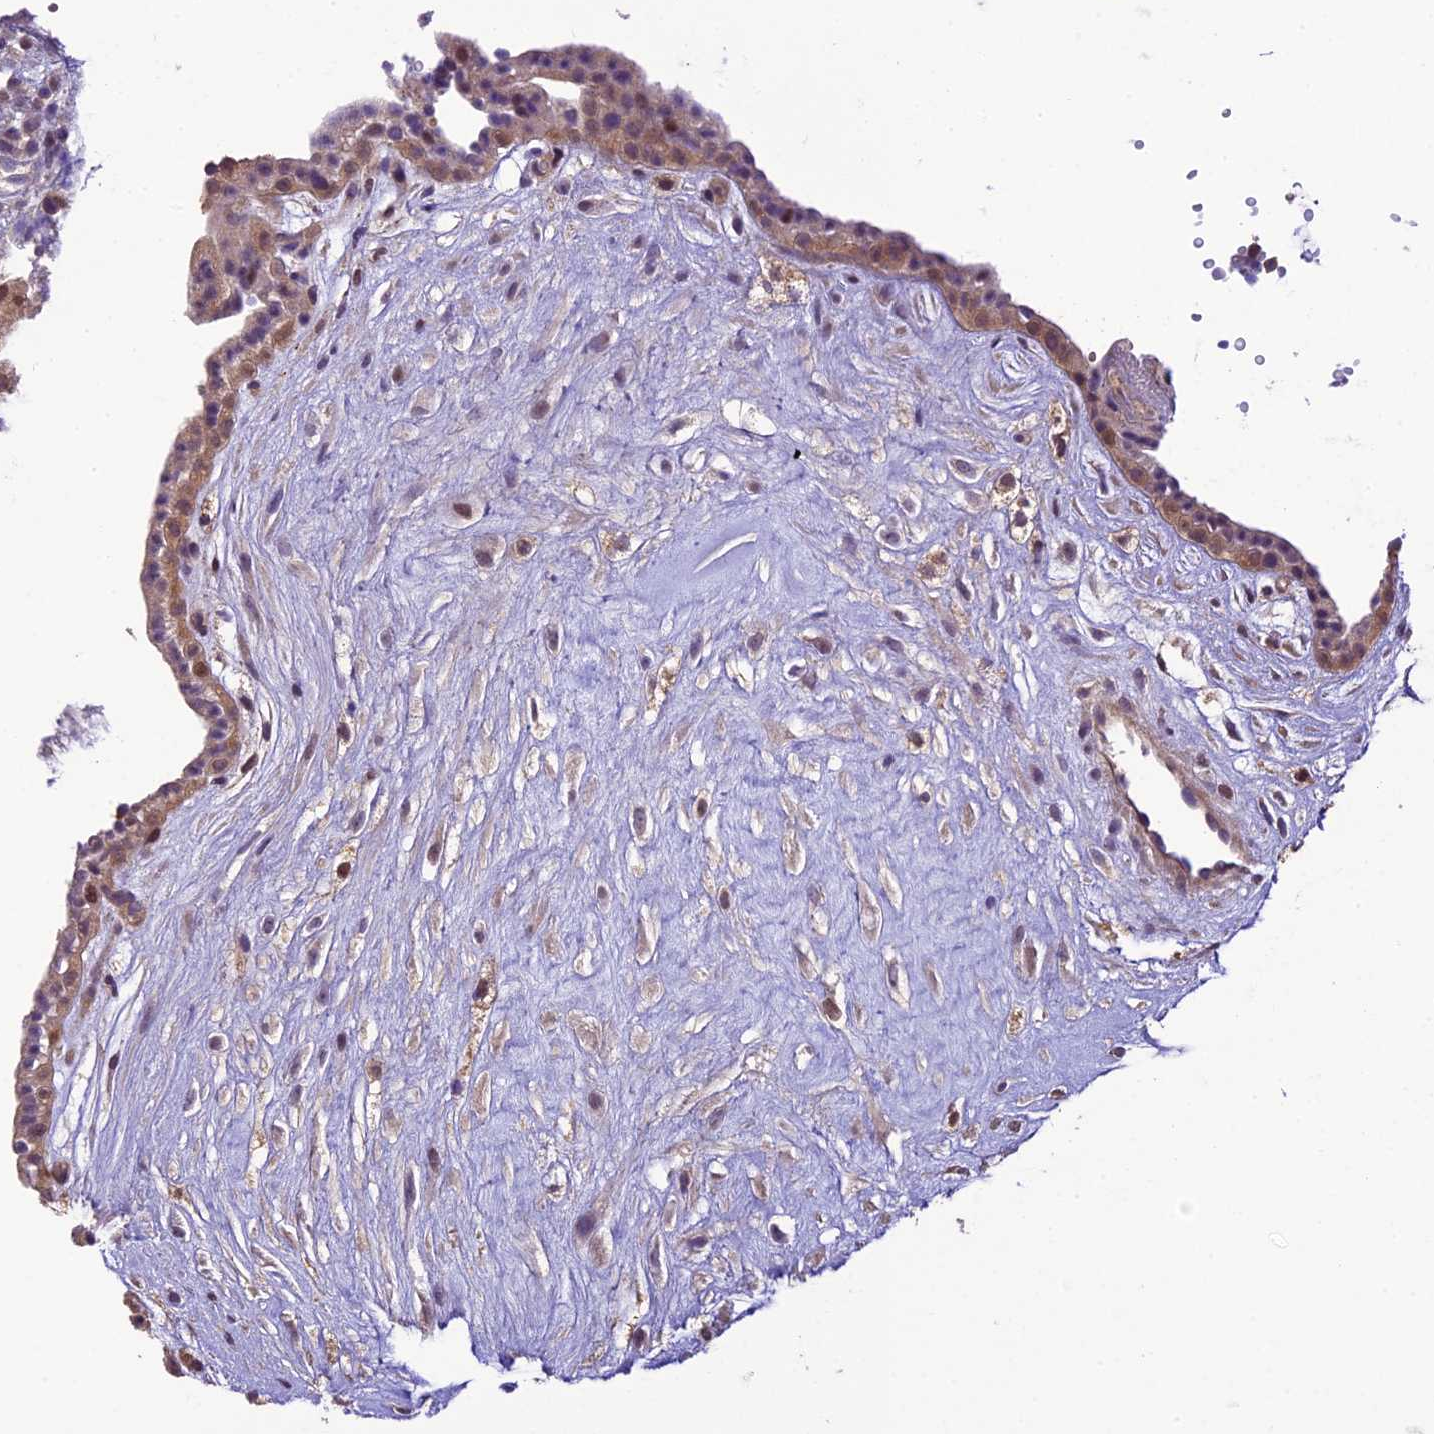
{"staining": {"intensity": "moderate", "quantity": ">75%", "location": "cytoplasmic/membranous,nuclear"}, "tissue": "placenta", "cell_type": "Decidual cells", "image_type": "normal", "snomed": [{"axis": "morphology", "description": "Normal tissue, NOS"}, {"axis": "topography", "description": "Placenta"}], "caption": "The immunohistochemical stain shows moderate cytoplasmic/membranous,nuclear staining in decidual cells of normal placenta. (DAB IHC with brightfield microscopy, high magnification).", "gene": "DGKH", "patient": {"sex": "female", "age": 18}}